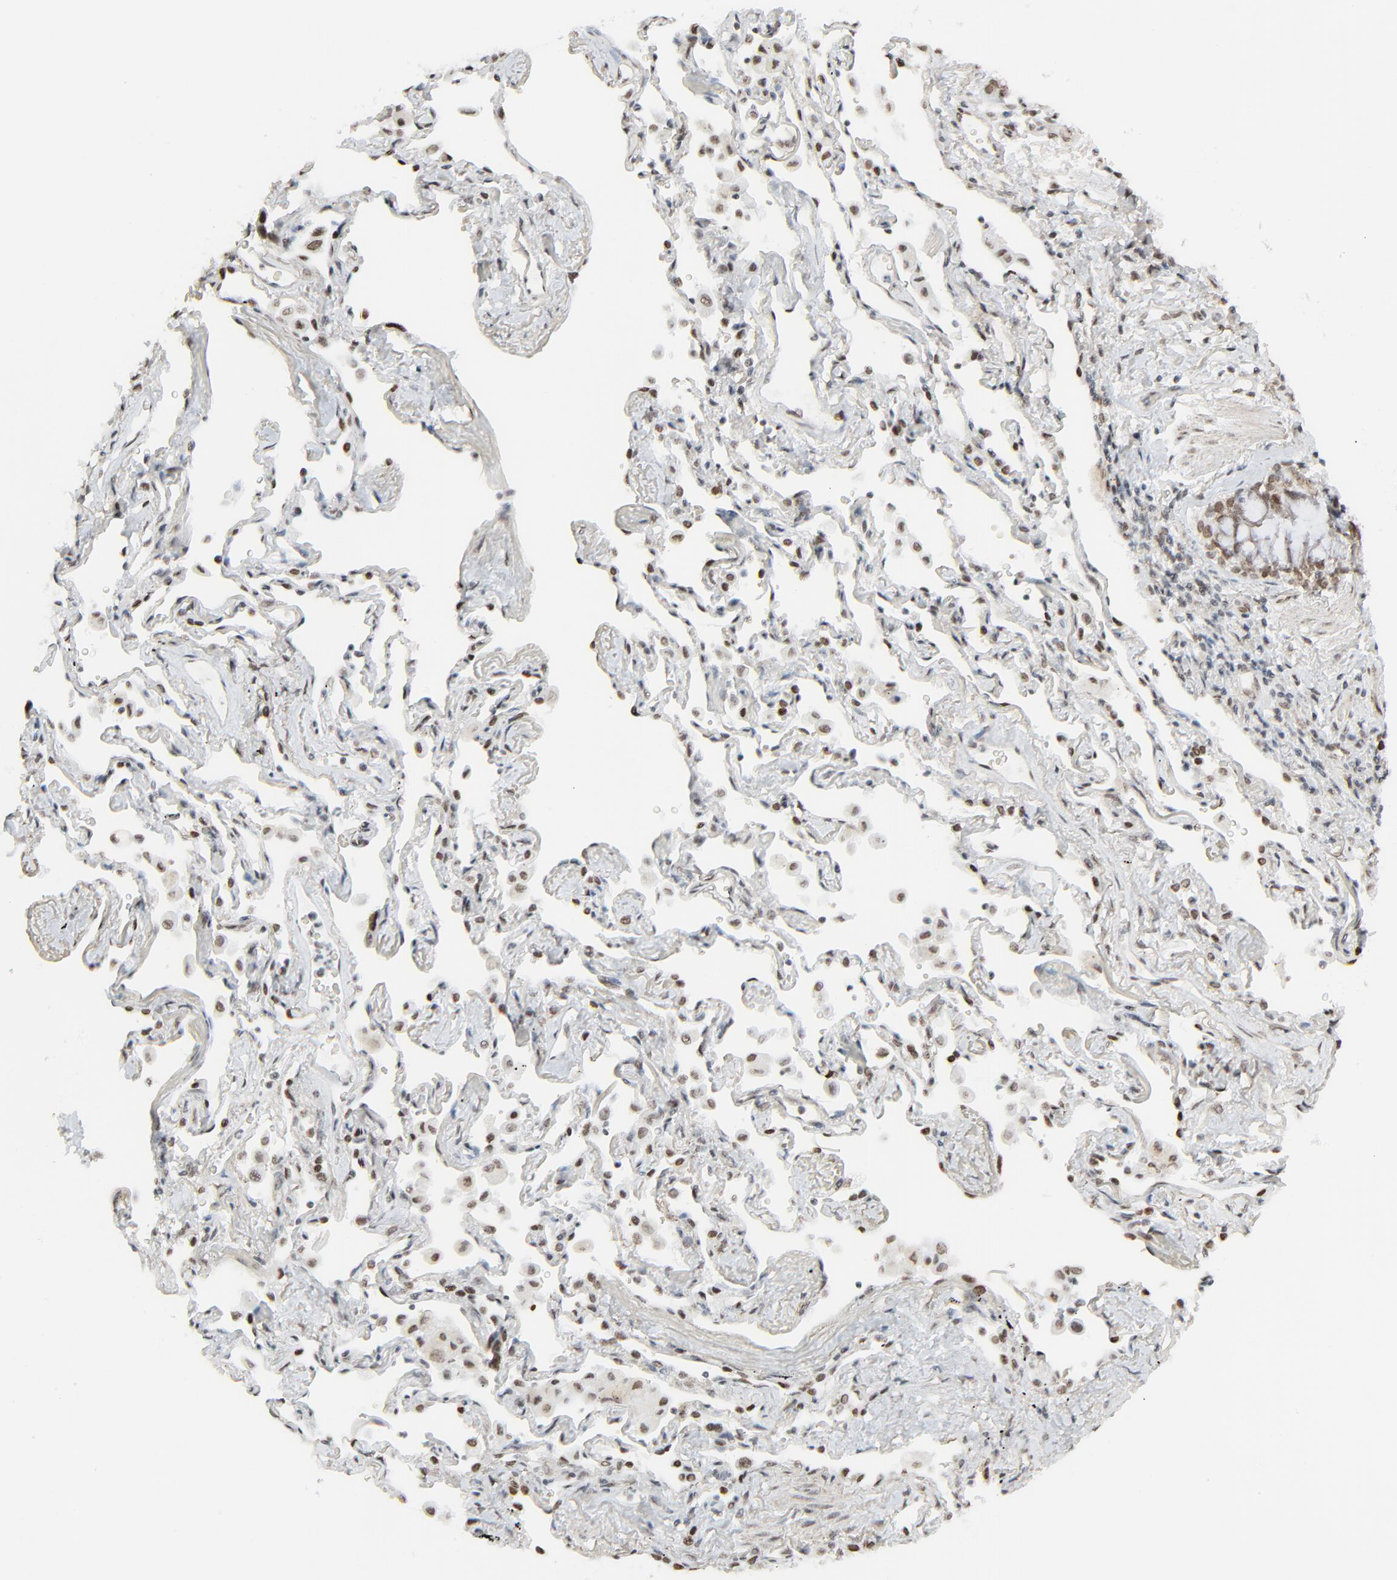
{"staining": {"intensity": "moderate", "quantity": ">75%", "location": "nuclear"}, "tissue": "lung cancer", "cell_type": "Tumor cells", "image_type": "cancer", "snomed": [{"axis": "morphology", "description": "Squamous cell carcinoma, NOS"}, {"axis": "topography", "description": "Lung"}], "caption": "The immunohistochemical stain highlights moderate nuclear staining in tumor cells of lung cancer (squamous cell carcinoma) tissue.", "gene": "FBXO28", "patient": {"sex": "female", "age": 67}}